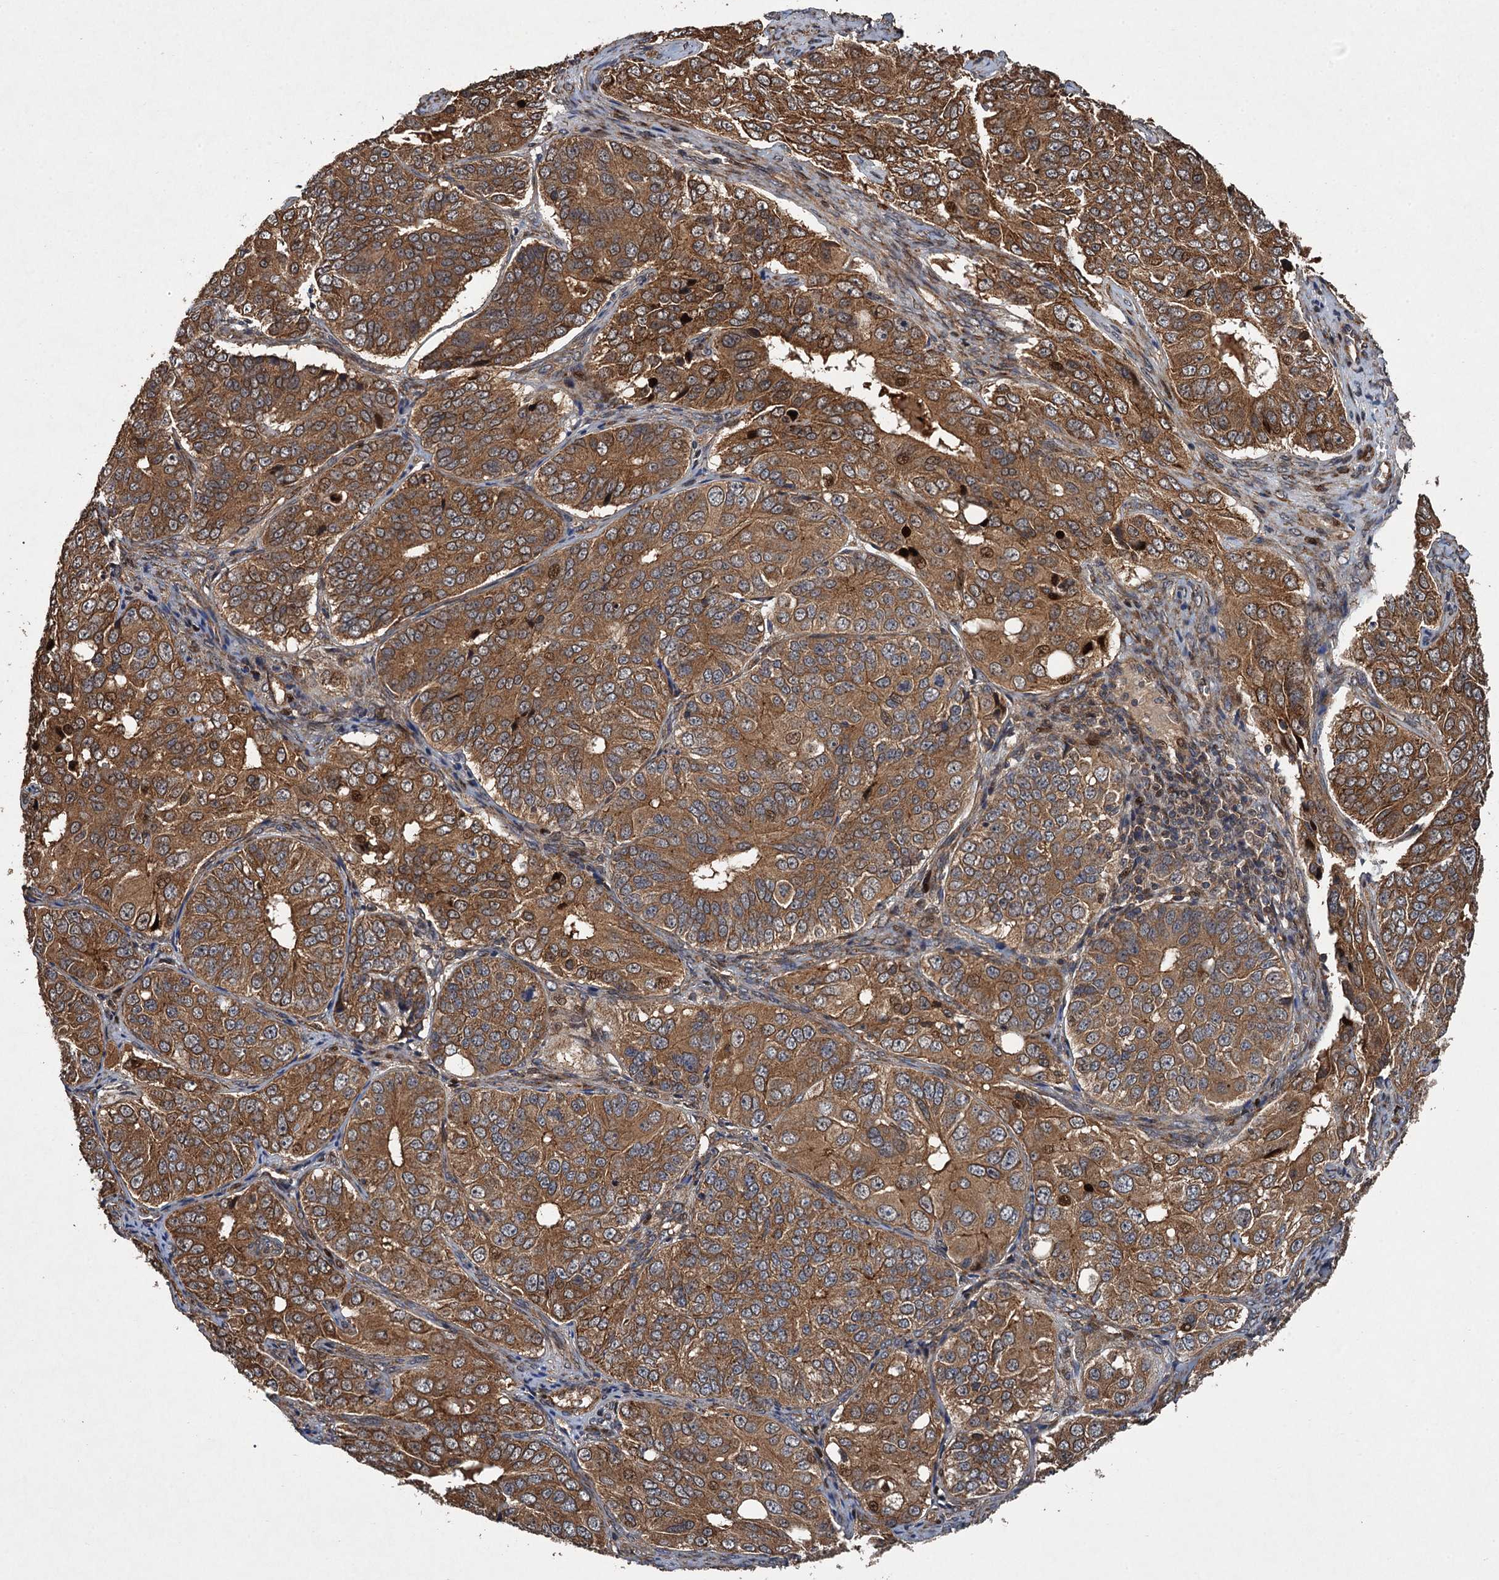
{"staining": {"intensity": "moderate", "quantity": ">75%", "location": "cytoplasmic/membranous"}, "tissue": "ovarian cancer", "cell_type": "Tumor cells", "image_type": "cancer", "snomed": [{"axis": "morphology", "description": "Carcinoma, endometroid"}, {"axis": "topography", "description": "Ovary"}], "caption": "IHC (DAB) staining of endometroid carcinoma (ovarian) displays moderate cytoplasmic/membranous protein expression in approximately >75% of tumor cells.", "gene": "TMEM39B", "patient": {"sex": "female", "age": 51}}